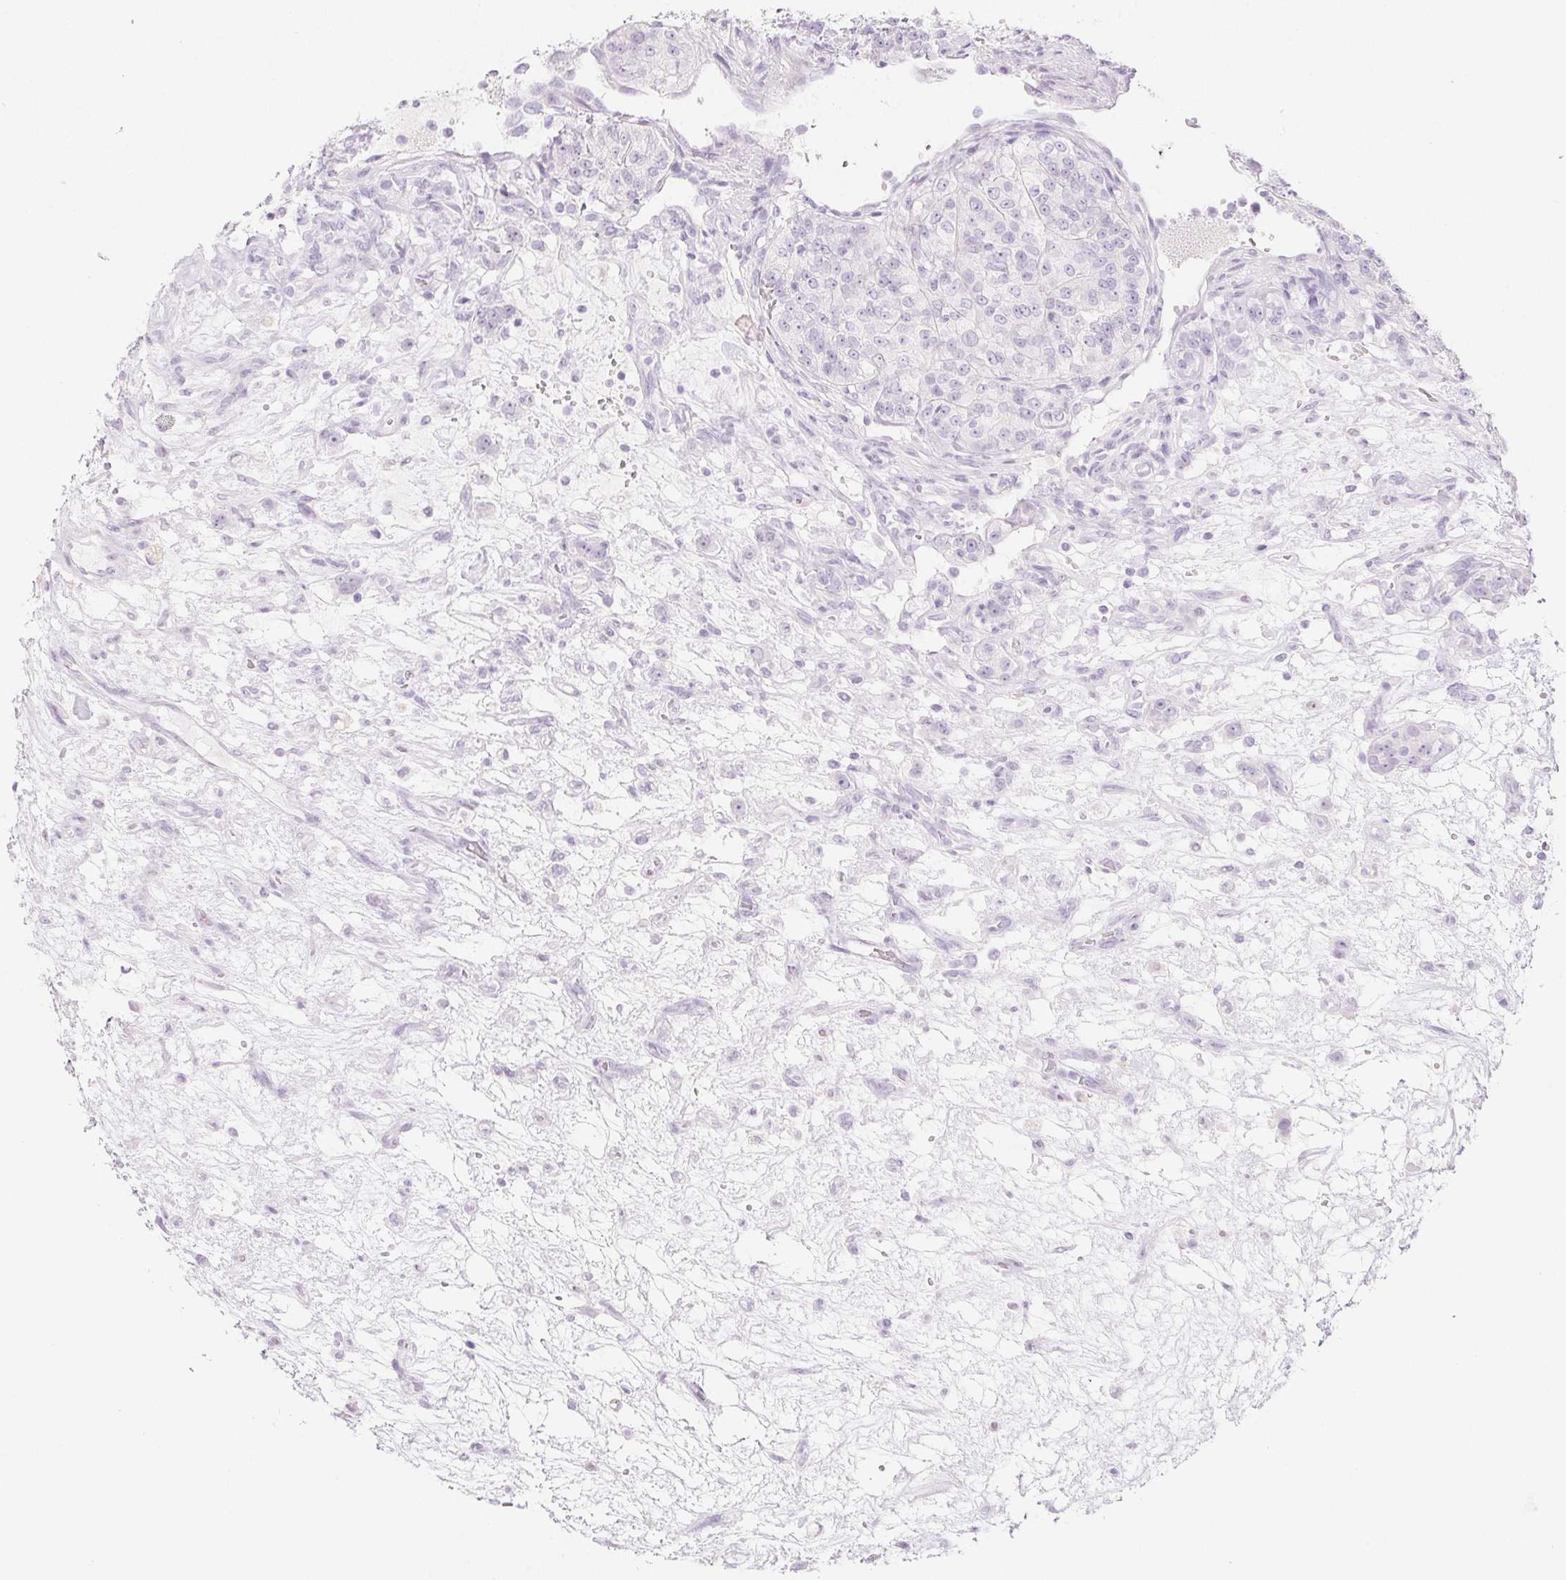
{"staining": {"intensity": "negative", "quantity": "none", "location": "none"}, "tissue": "renal cancer", "cell_type": "Tumor cells", "image_type": "cancer", "snomed": [{"axis": "morphology", "description": "Adenocarcinoma, NOS"}, {"axis": "topography", "description": "Kidney"}], "caption": "IHC of adenocarcinoma (renal) shows no staining in tumor cells.", "gene": "SPRR3", "patient": {"sex": "female", "age": 63}}